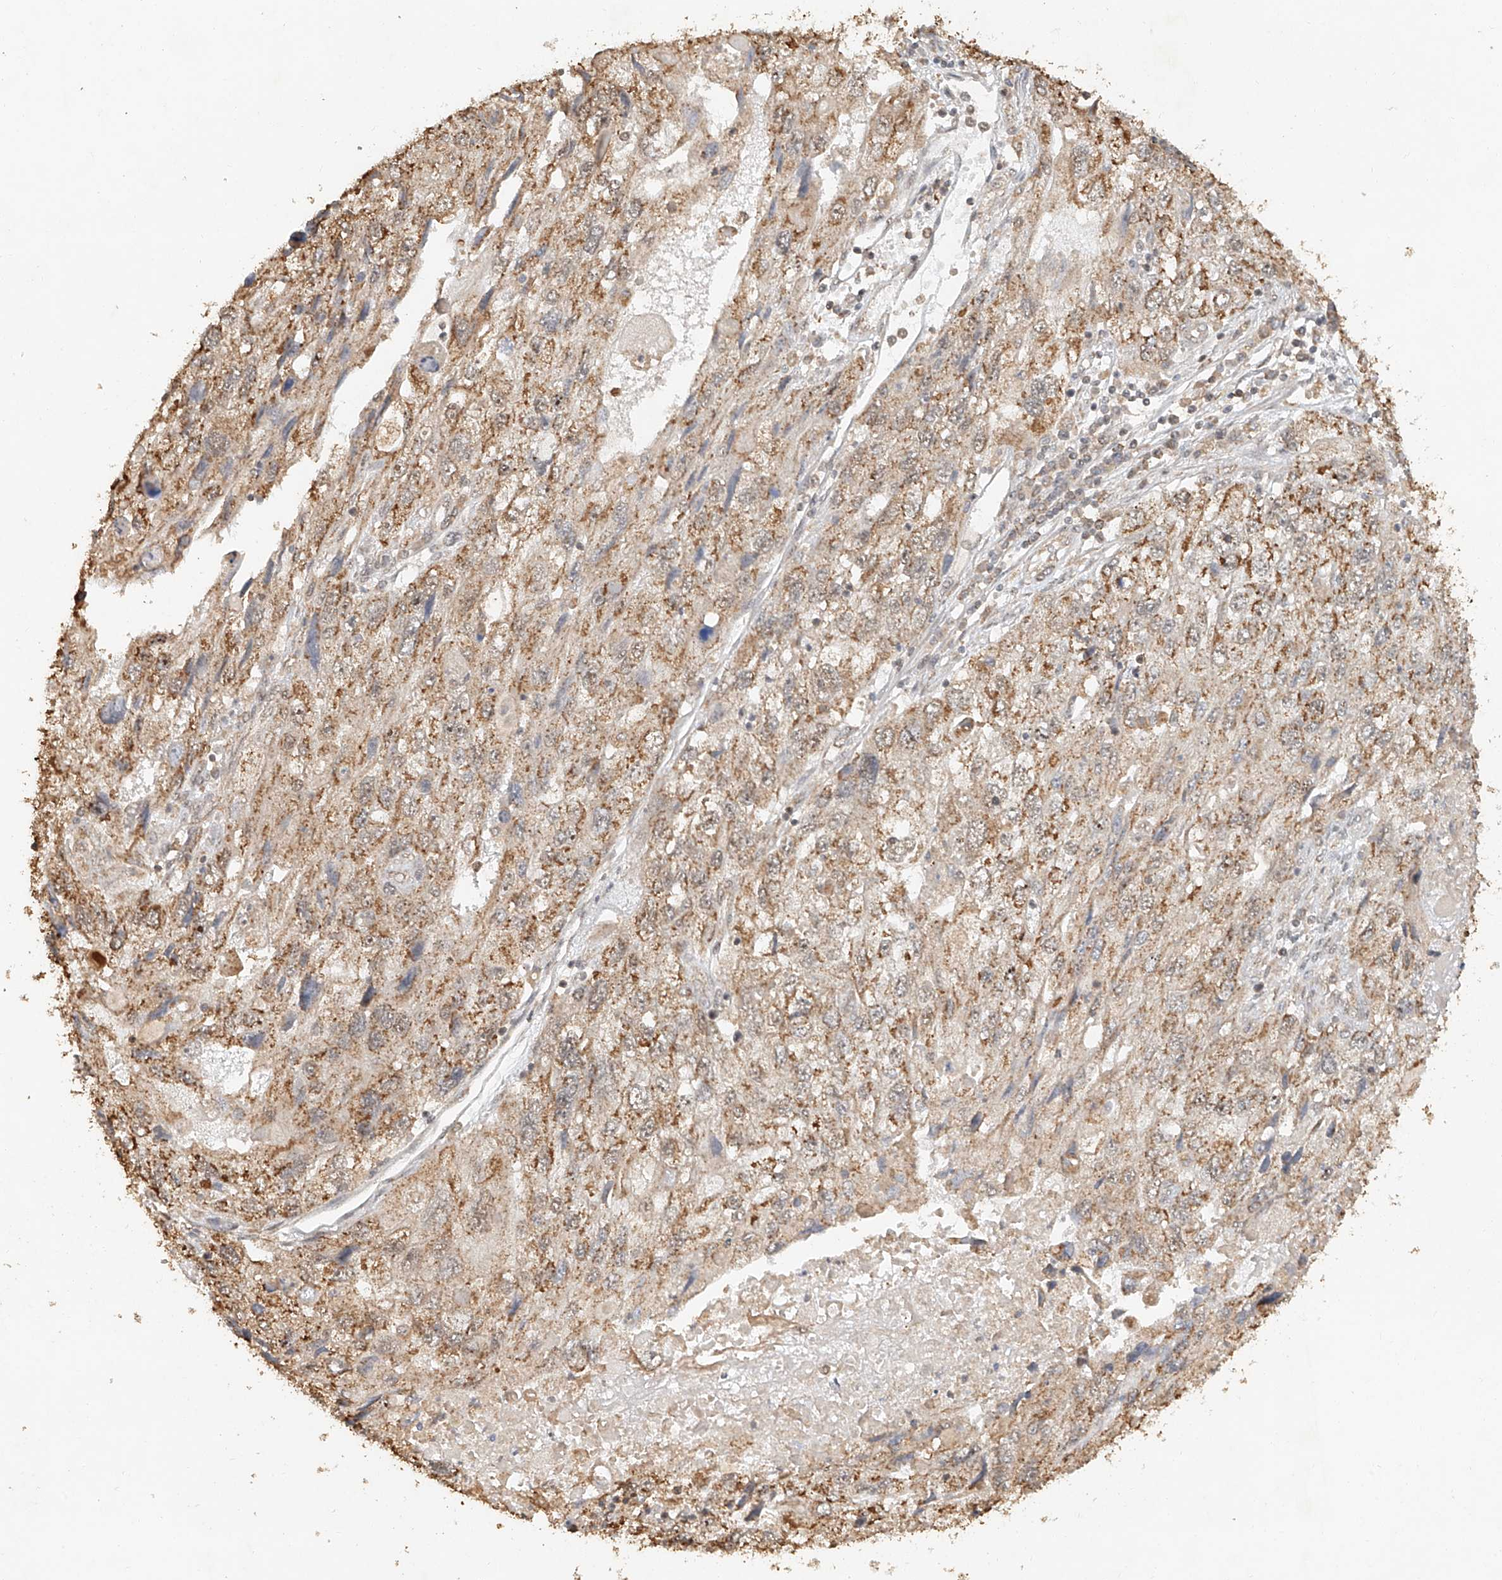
{"staining": {"intensity": "moderate", "quantity": ">75%", "location": "cytoplasmic/membranous"}, "tissue": "endometrial cancer", "cell_type": "Tumor cells", "image_type": "cancer", "snomed": [{"axis": "morphology", "description": "Adenocarcinoma, NOS"}, {"axis": "topography", "description": "Endometrium"}], "caption": "Brown immunohistochemical staining in human endometrial cancer demonstrates moderate cytoplasmic/membranous positivity in about >75% of tumor cells.", "gene": "CXorf58", "patient": {"sex": "female", "age": 49}}